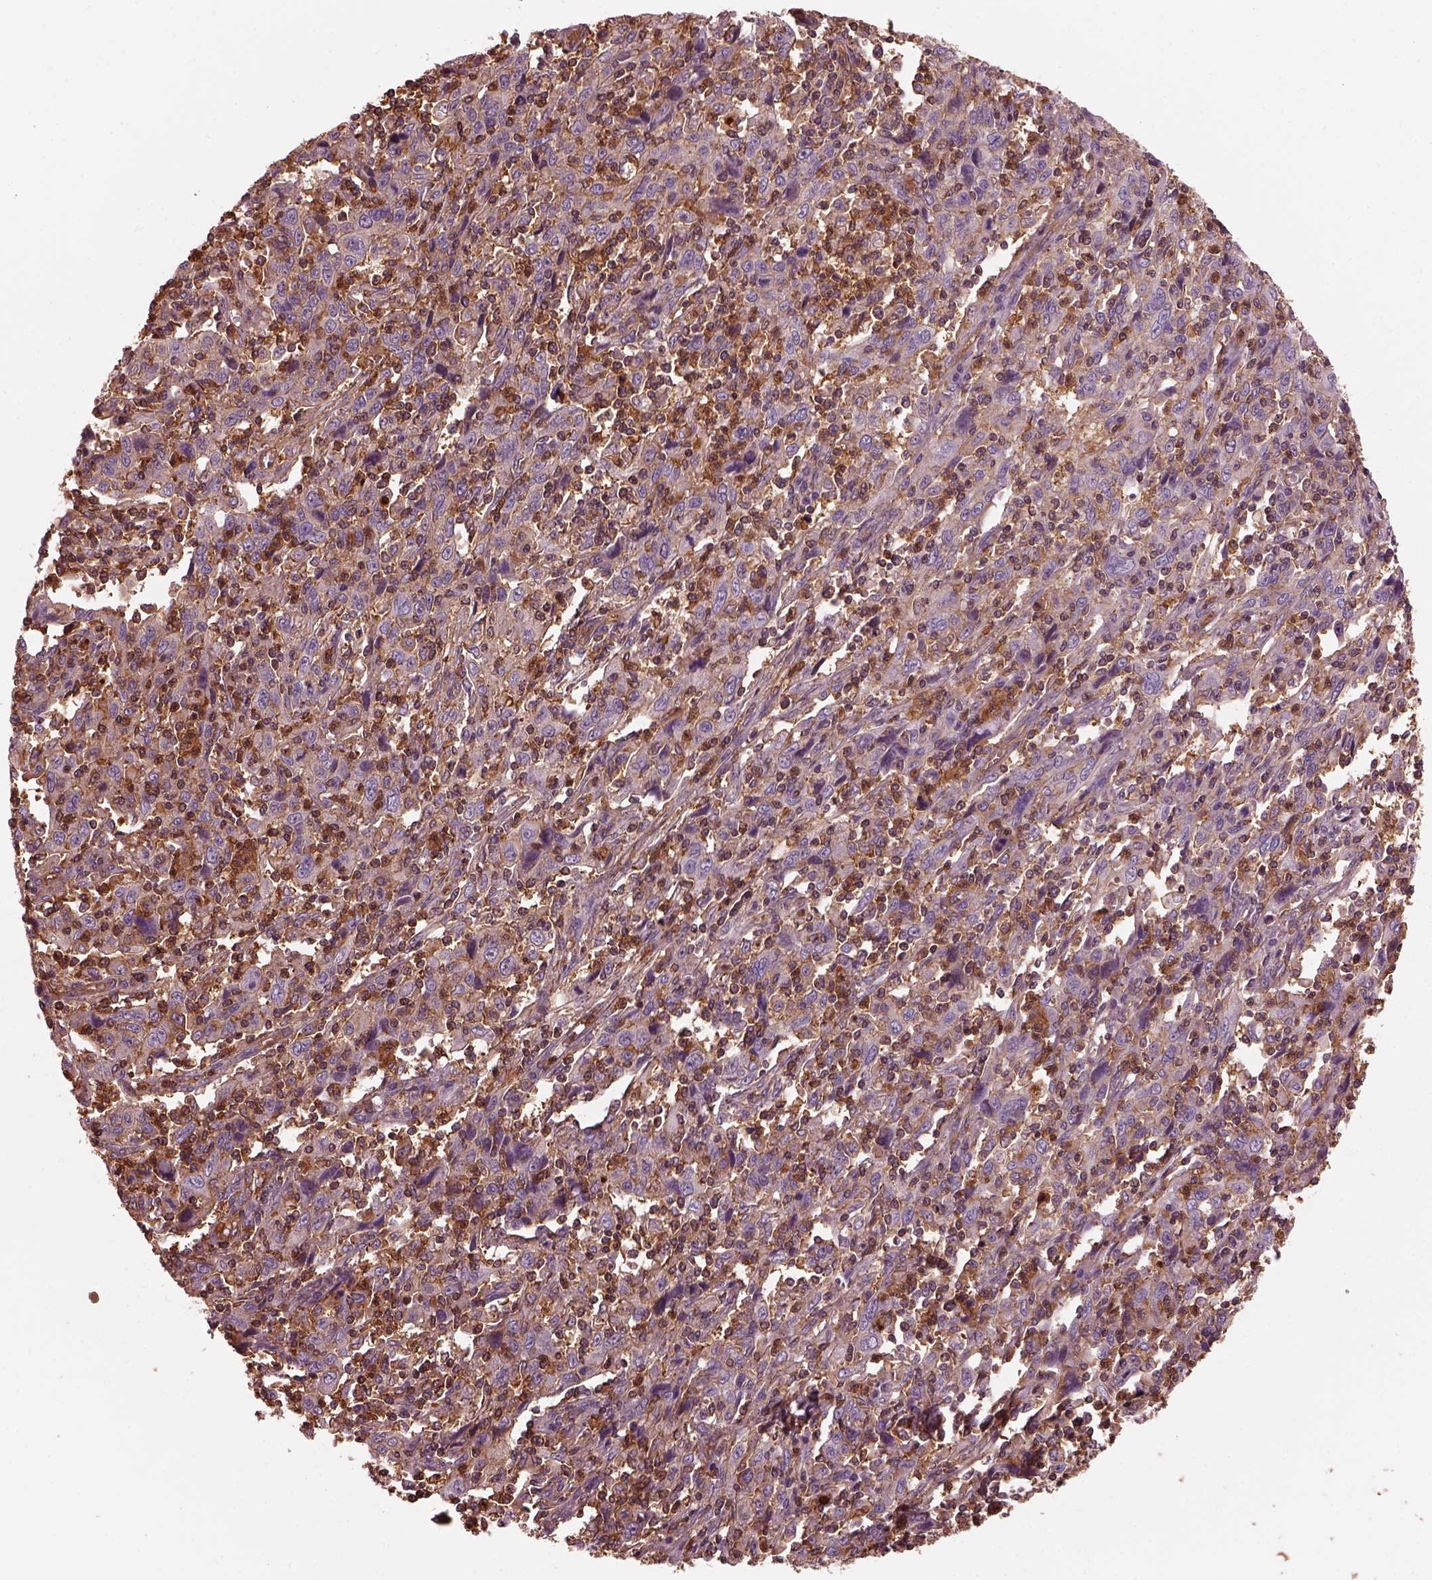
{"staining": {"intensity": "weak", "quantity": ">75%", "location": "cytoplasmic/membranous"}, "tissue": "cervical cancer", "cell_type": "Tumor cells", "image_type": "cancer", "snomed": [{"axis": "morphology", "description": "Squamous cell carcinoma, NOS"}, {"axis": "topography", "description": "Cervix"}], "caption": "Human cervical cancer stained for a protein (brown) displays weak cytoplasmic/membranous positive positivity in about >75% of tumor cells.", "gene": "MYL6", "patient": {"sex": "female", "age": 46}}